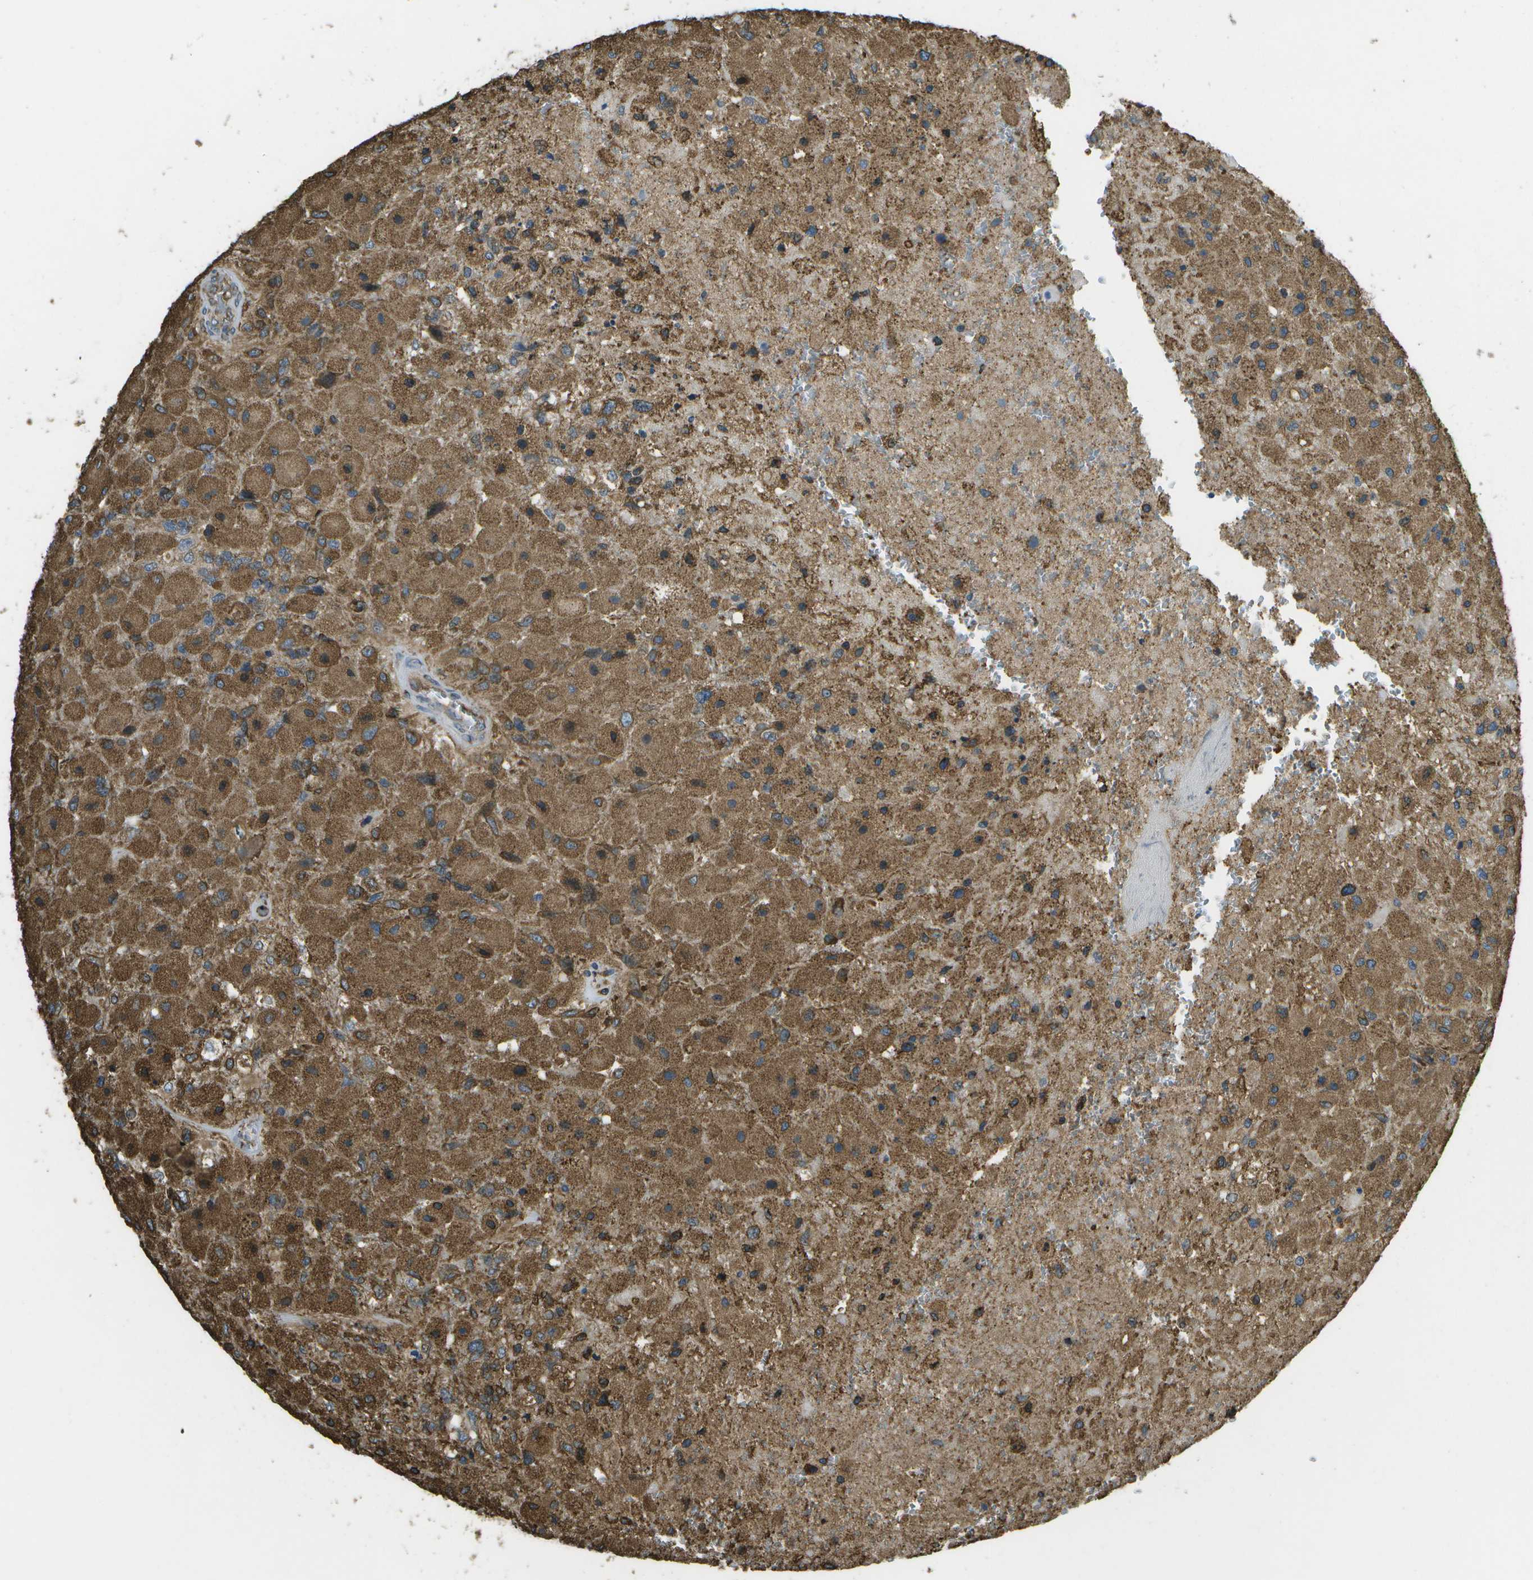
{"staining": {"intensity": "strong", "quantity": ">75%", "location": "cytoplasmic/membranous"}, "tissue": "glioma", "cell_type": "Tumor cells", "image_type": "cancer", "snomed": [{"axis": "morphology", "description": "Normal tissue, NOS"}, {"axis": "morphology", "description": "Glioma, malignant, High grade"}, {"axis": "topography", "description": "Cerebral cortex"}], "caption": "Brown immunohistochemical staining in high-grade glioma (malignant) demonstrates strong cytoplasmic/membranous positivity in approximately >75% of tumor cells.", "gene": "PDIA4", "patient": {"sex": "male", "age": 77}}